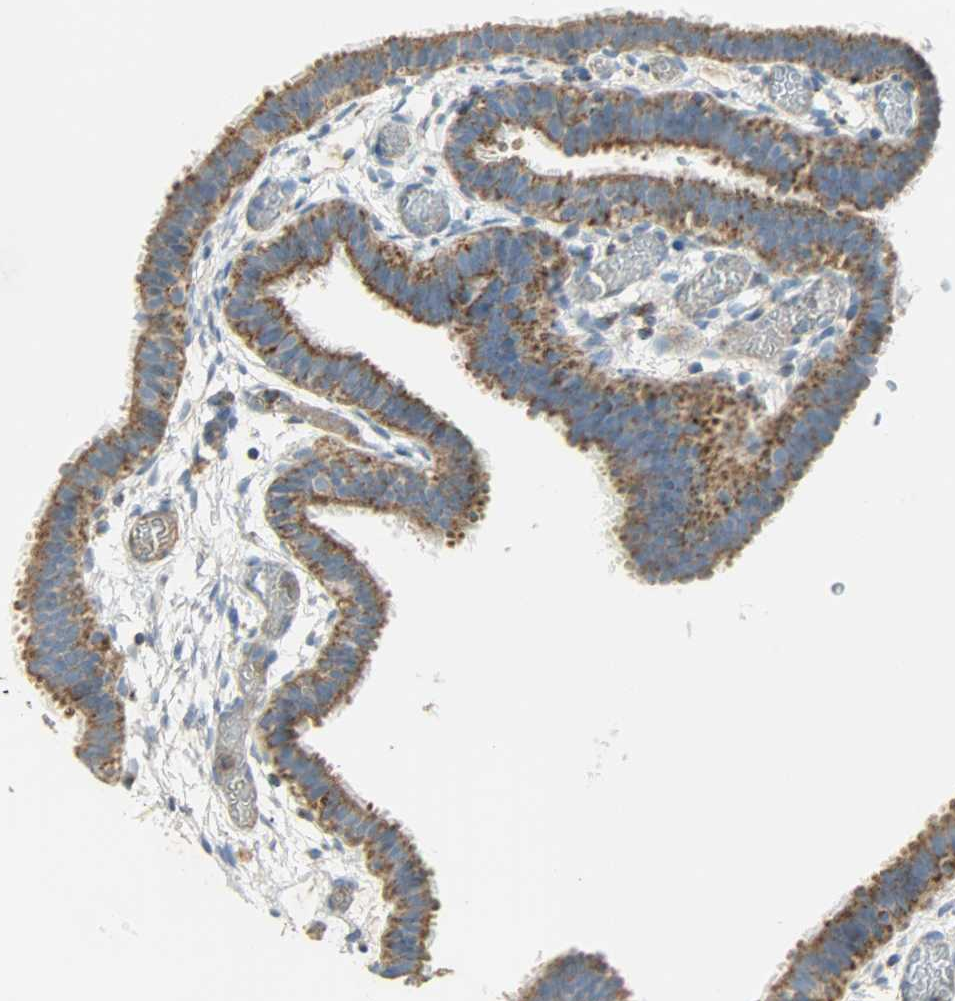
{"staining": {"intensity": "moderate", "quantity": ">75%", "location": "cytoplasmic/membranous"}, "tissue": "fallopian tube", "cell_type": "Glandular cells", "image_type": "normal", "snomed": [{"axis": "morphology", "description": "Normal tissue, NOS"}, {"axis": "topography", "description": "Fallopian tube"}], "caption": "The histopathology image shows staining of normal fallopian tube, revealing moderate cytoplasmic/membranous protein positivity (brown color) within glandular cells.", "gene": "NNT", "patient": {"sex": "female", "age": 29}}